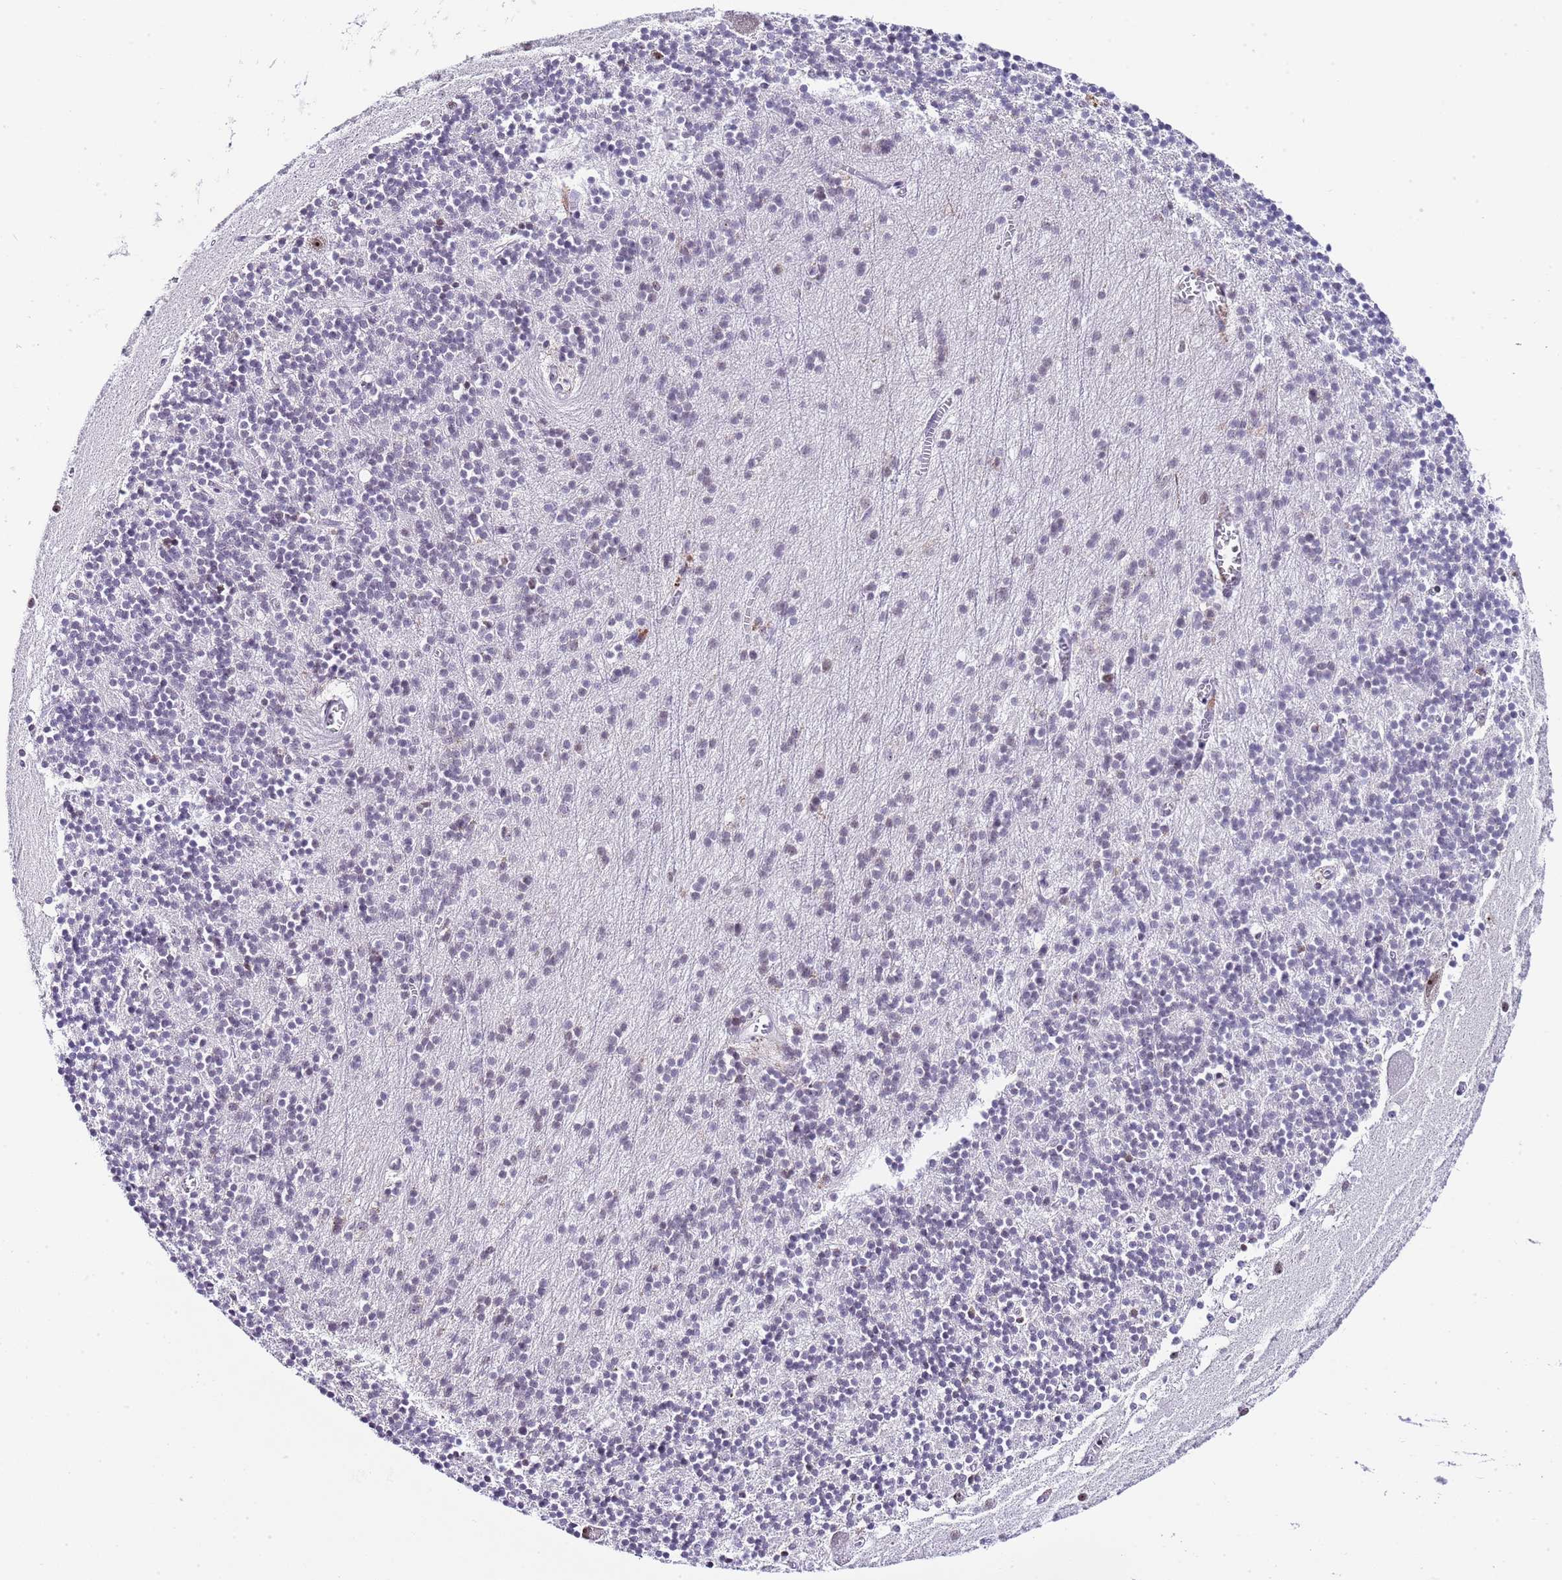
{"staining": {"intensity": "negative", "quantity": "none", "location": "none"}, "tissue": "cerebellum", "cell_type": "Cells in granular layer", "image_type": "normal", "snomed": [{"axis": "morphology", "description": "Normal tissue, NOS"}, {"axis": "topography", "description": "Cerebellum"}], "caption": "Immunohistochemical staining of normal human cerebellum shows no significant positivity in cells in granular layer.", "gene": "NOP56", "patient": {"sex": "male", "age": 54}}